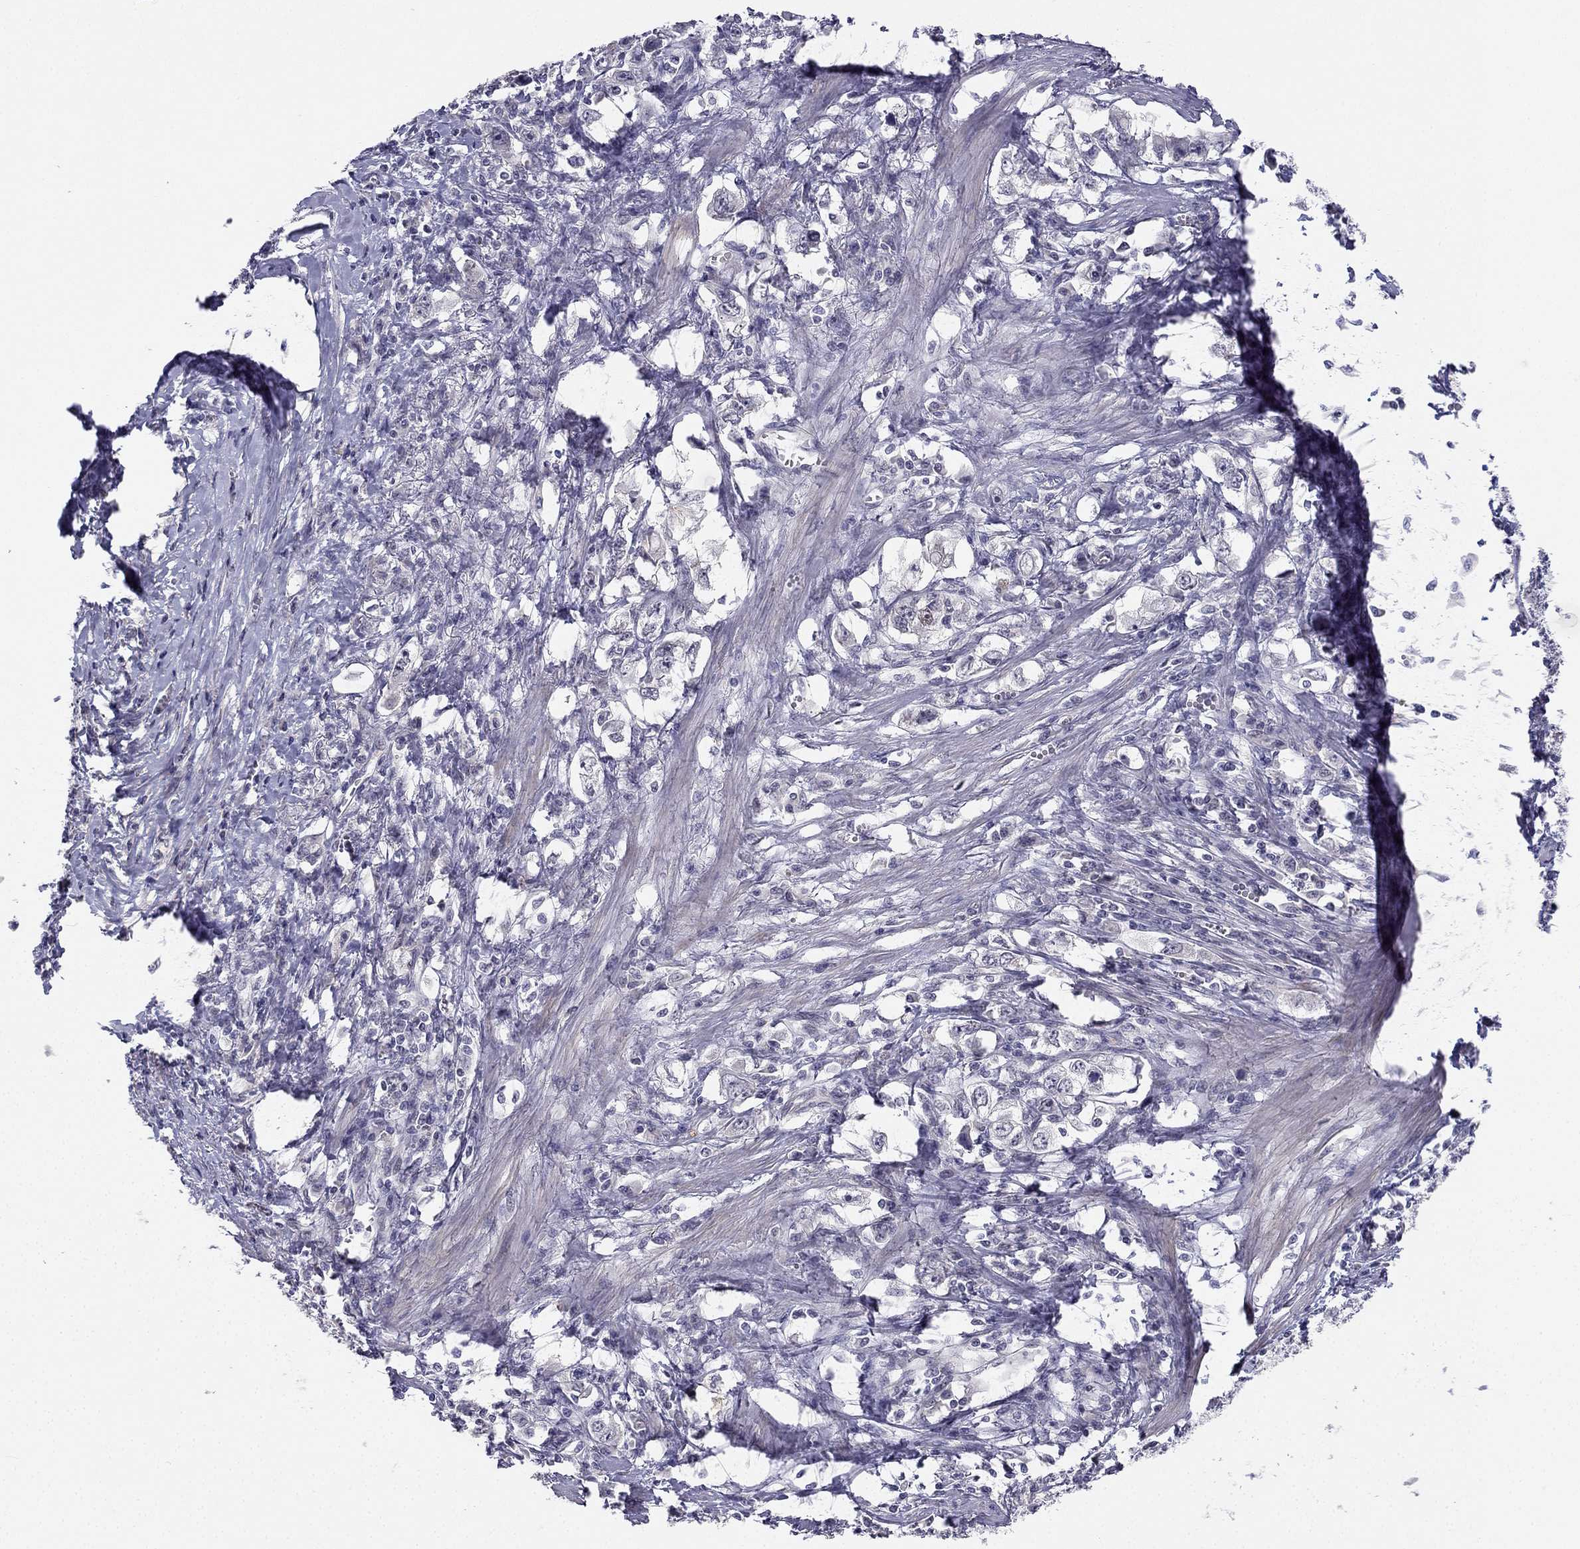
{"staining": {"intensity": "negative", "quantity": "none", "location": "none"}, "tissue": "stomach cancer", "cell_type": "Tumor cells", "image_type": "cancer", "snomed": [{"axis": "morphology", "description": "Adenocarcinoma, NOS"}, {"axis": "topography", "description": "Stomach, lower"}], "caption": "Tumor cells are negative for protein expression in human stomach adenocarcinoma.", "gene": "CHST8", "patient": {"sex": "female", "age": 72}}